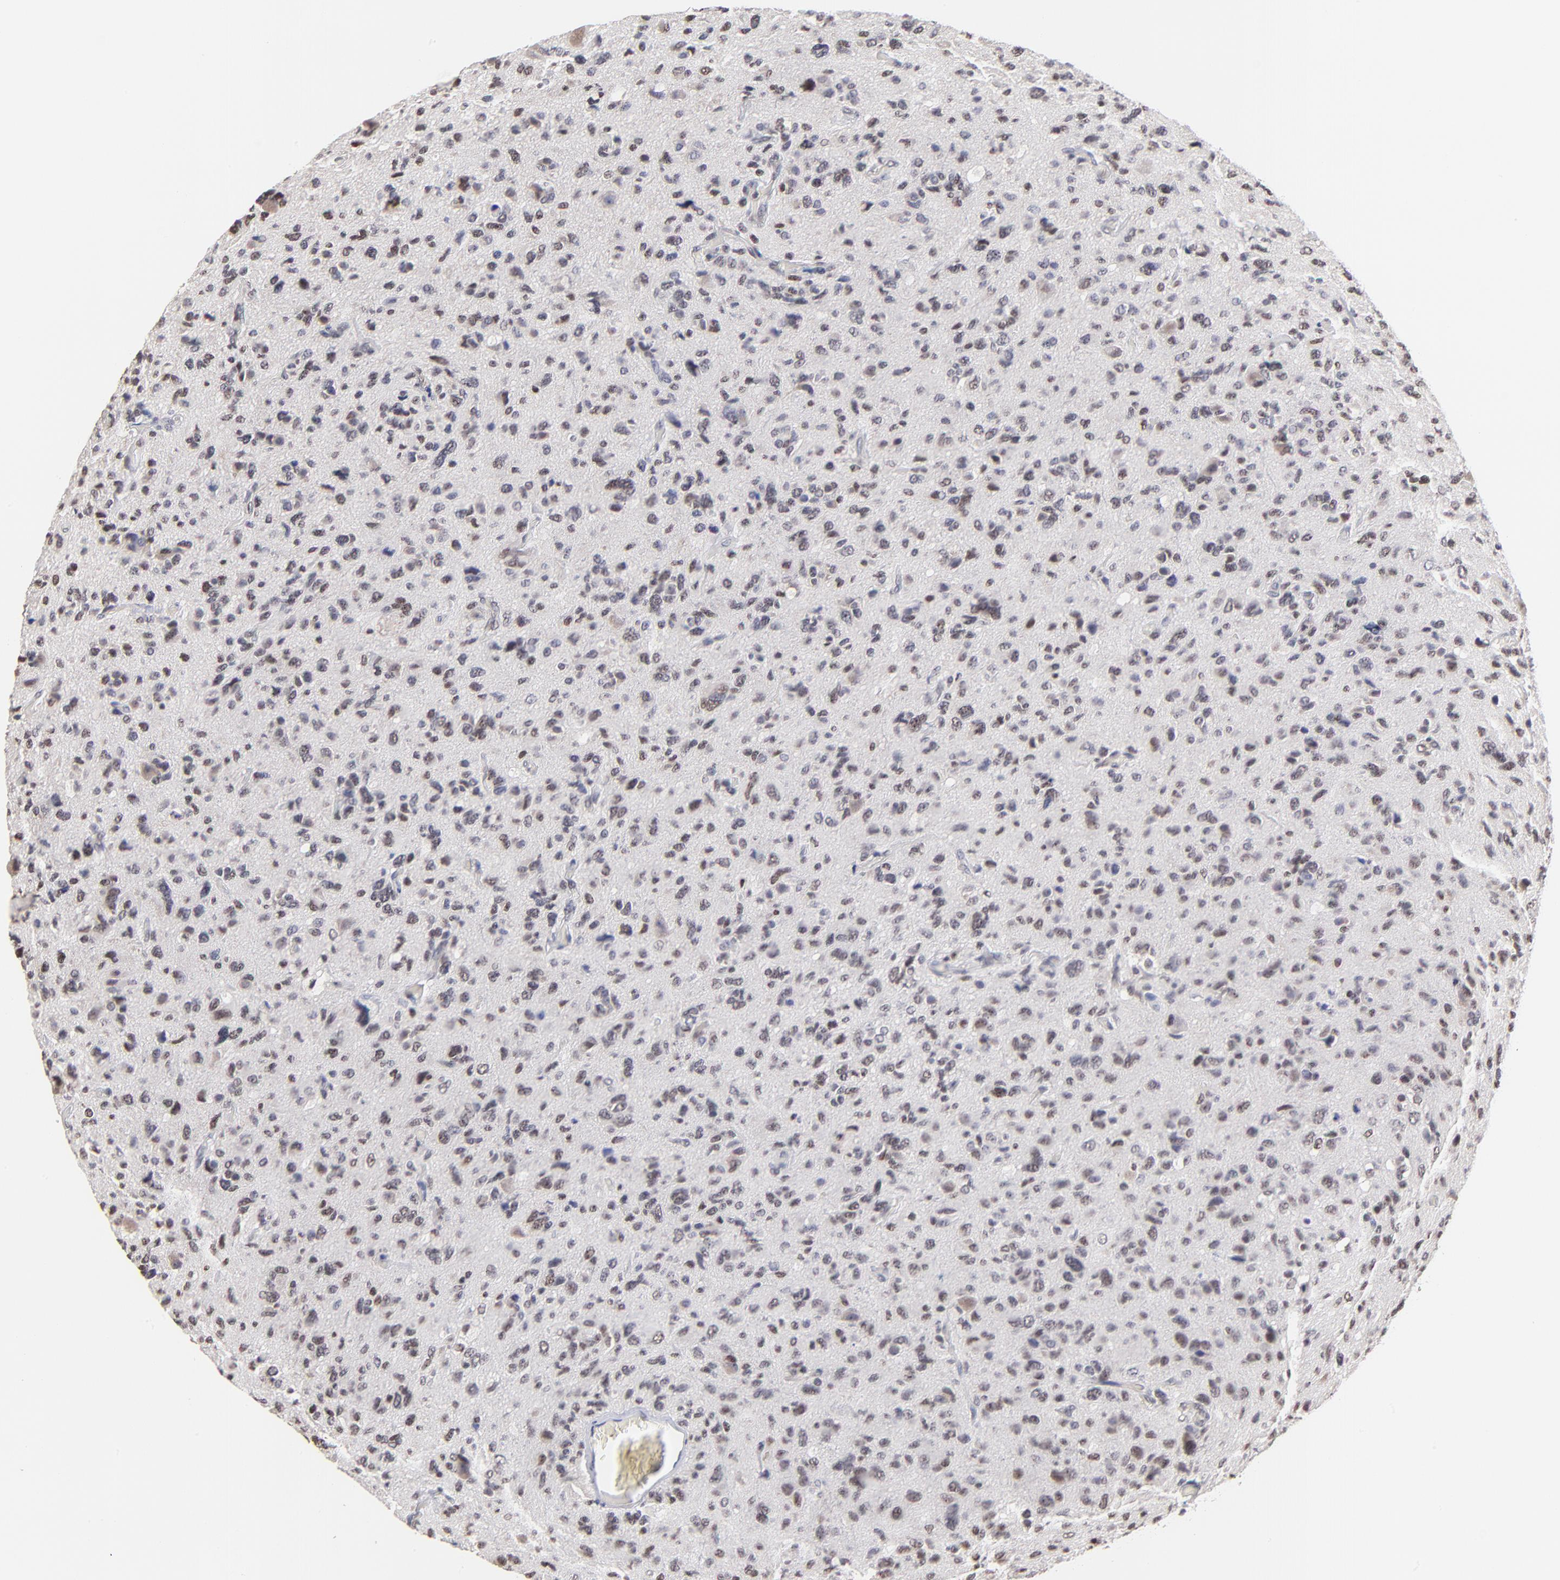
{"staining": {"intensity": "weak", "quantity": "25%-75%", "location": "nuclear"}, "tissue": "glioma", "cell_type": "Tumor cells", "image_type": "cancer", "snomed": [{"axis": "morphology", "description": "Glioma, malignant, High grade"}, {"axis": "topography", "description": "Brain"}], "caption": "Malignant high-grade glioma stained with DAB (3,3'-diaminobenzidine) immunohistochemistry (IHC) demonstrates low levels of weak nuclear positivity in about 25%-75% of tumor cells. The protein is shown in brown color, while the nuclei are stained blue.", "gene": "DSN1", "patient": {"sex": "male", "age": 69}}